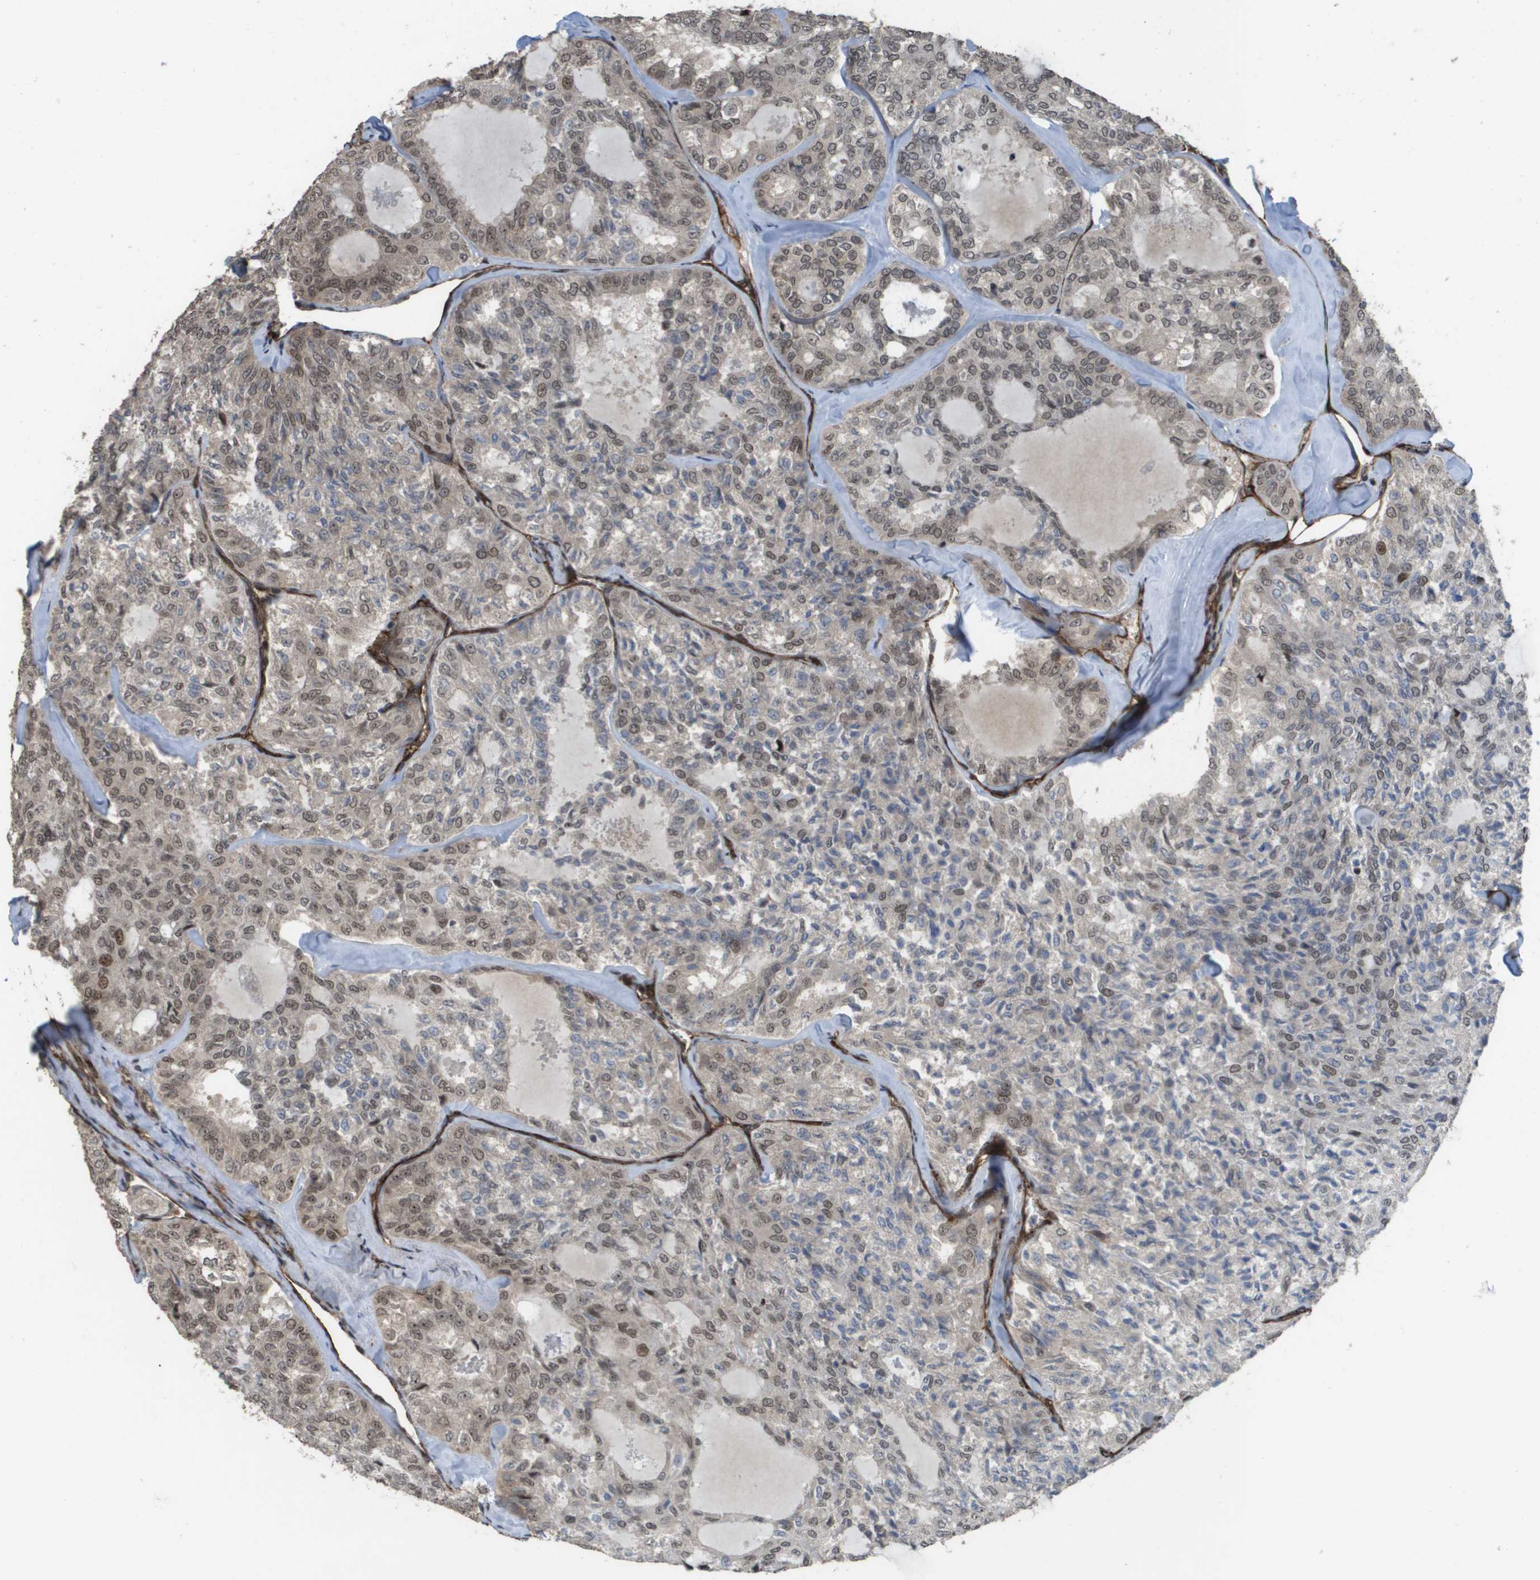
{"staining": {"intensity": "weak", "quantity": "25%-75%", "location": "nuclear"}, "tissue": "thyroid cancer", "cell_type": "Tumor cells", "image_type": "cancer", "snomed": [{"axis": "morphology", "description": "Follicular adenoma carcinoma, NOS"}, {"axis": "topography", "description": "Thyroid gland"}], "caption": "IHC image of neoplastic tissue: human thyroid cancer stained using IHC reveals low levels of weak protein expression localized specifically in the nuclear of tumor cells, appearing as a nuclear brown color.", "gene": "KAT5", "patient": {"sex": "male", "age": 75}}